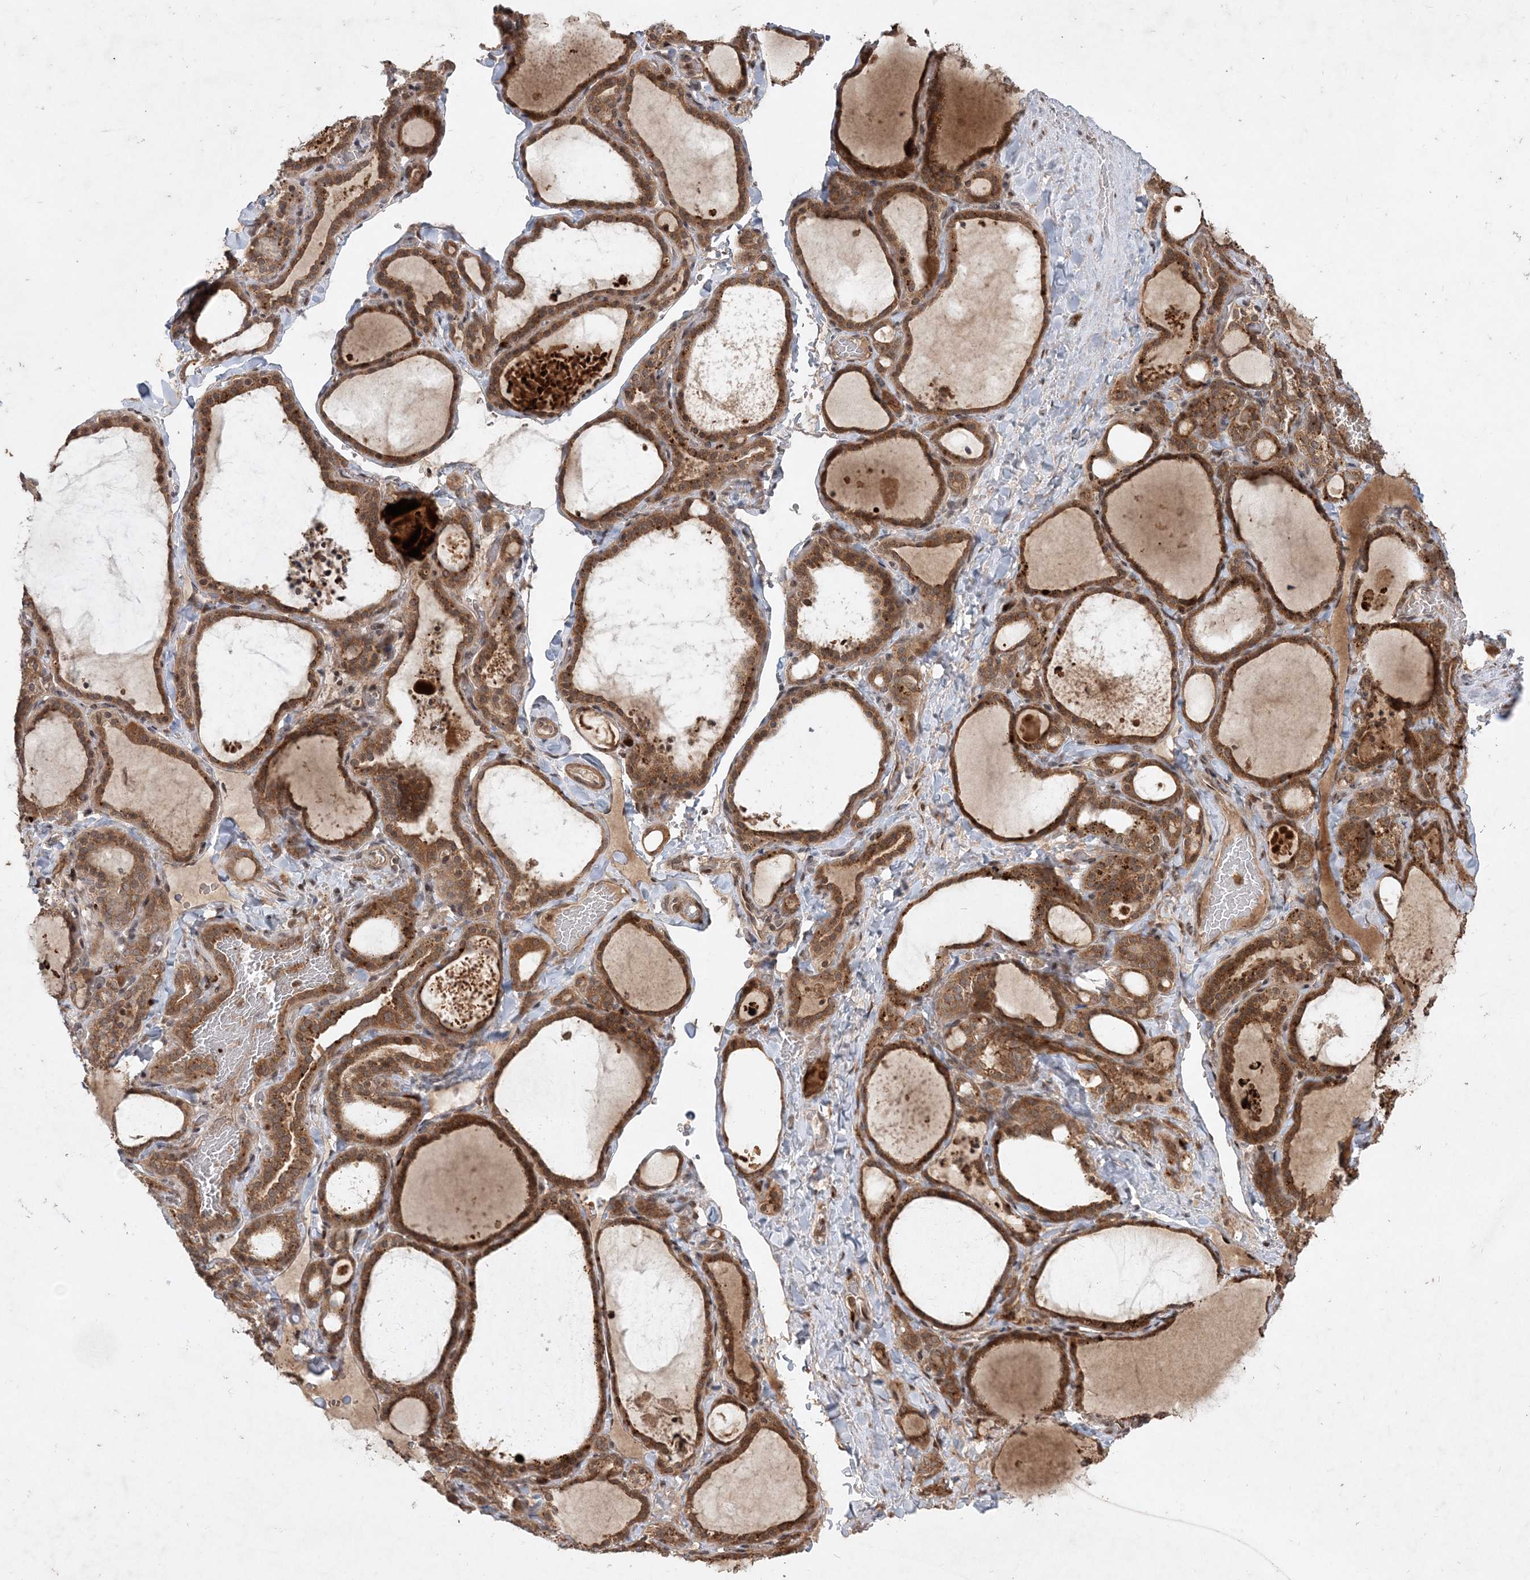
{"staining": {"intensity": "moderate", "quantity": ">75%", "location": "cytoplasmic/membranous"}, "tissue": "thyroid gland", "cell_type": "Glandular cells", "image_type": "normal", "snomed": [{"axis": "morphology", "description": "Normal tissue, NOS"}, {"axis": "topography", "description": "Thyroid gland"}], "caption": "Glandular cells show moderate cytoplasmic/membranous positivity in approximately >75% of cells in unremarkable thyroid gland. (Brightfield microscopy of DAB IHC at high magnification).", "gene": "UBR3", "patient": {"sex": "female", "age": 22}}